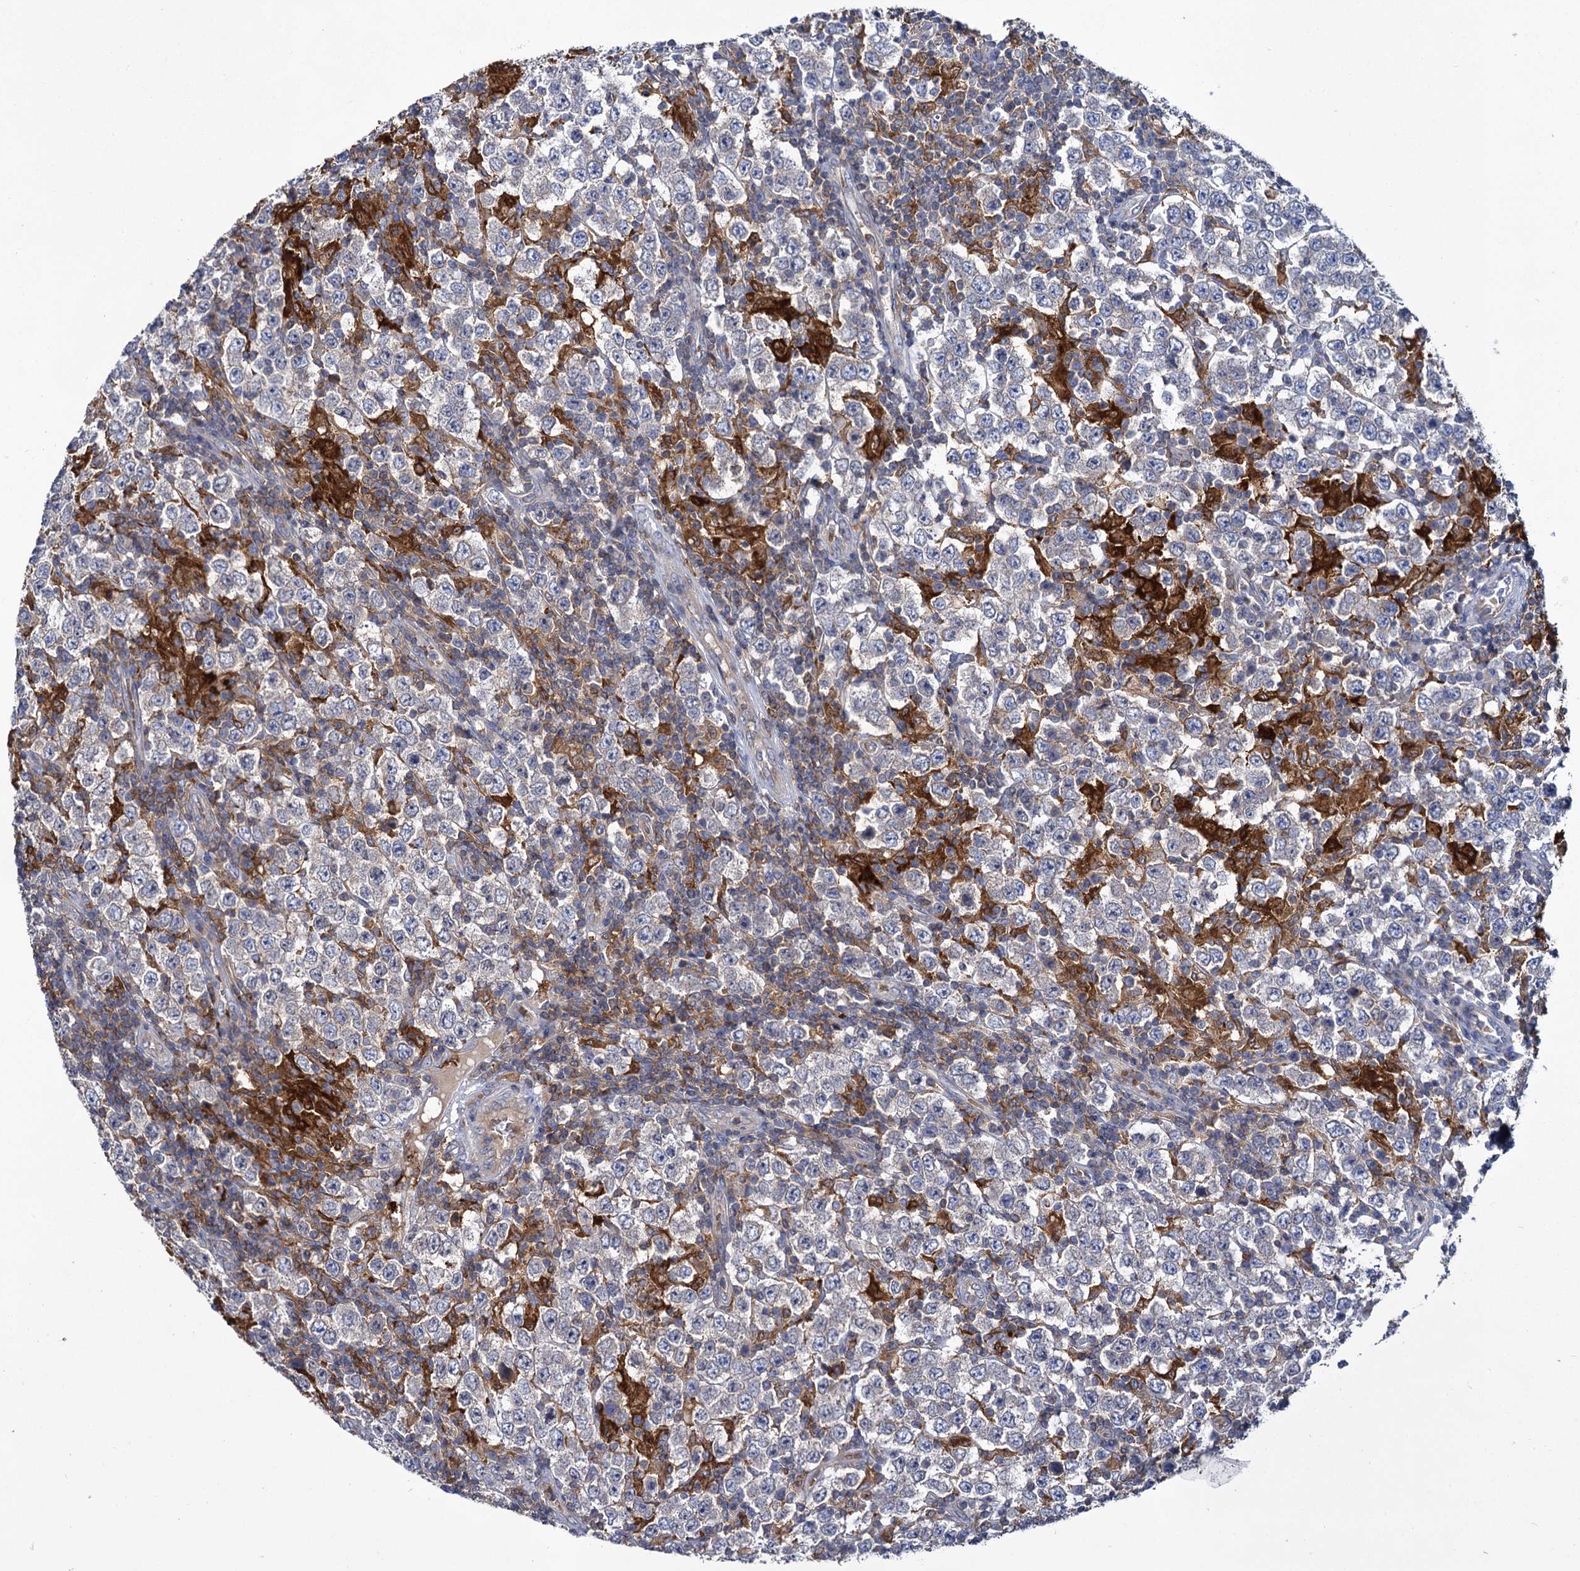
{"staining": {"intensity": "negative", "quantity": "none", "location": "none"}, "tissue": "testis cancer", "cell_type": "Tumor cells", "image_type": "cancer", "snomed": [{"axis": "morphology", "description": "Normal tissue, NOS"}, {"axis": "morphology", "description": "Urothelial carcinoma, High grade"}, {"axis": "morphology", "description": "Seminoma, NOS"}, {"axis": "morphology", "description": "Carcinoma, Embryonal, NOS"}, {"axis": "topography", "description": "Urinary bladder"}, {"axis": "topography", "description": "Testis"}], "caption": "Tumor cells show no significant expression in testis embryonal carcinoma.", "gene": "GCLC", "patient": {"sex": "male", "age": 41}}